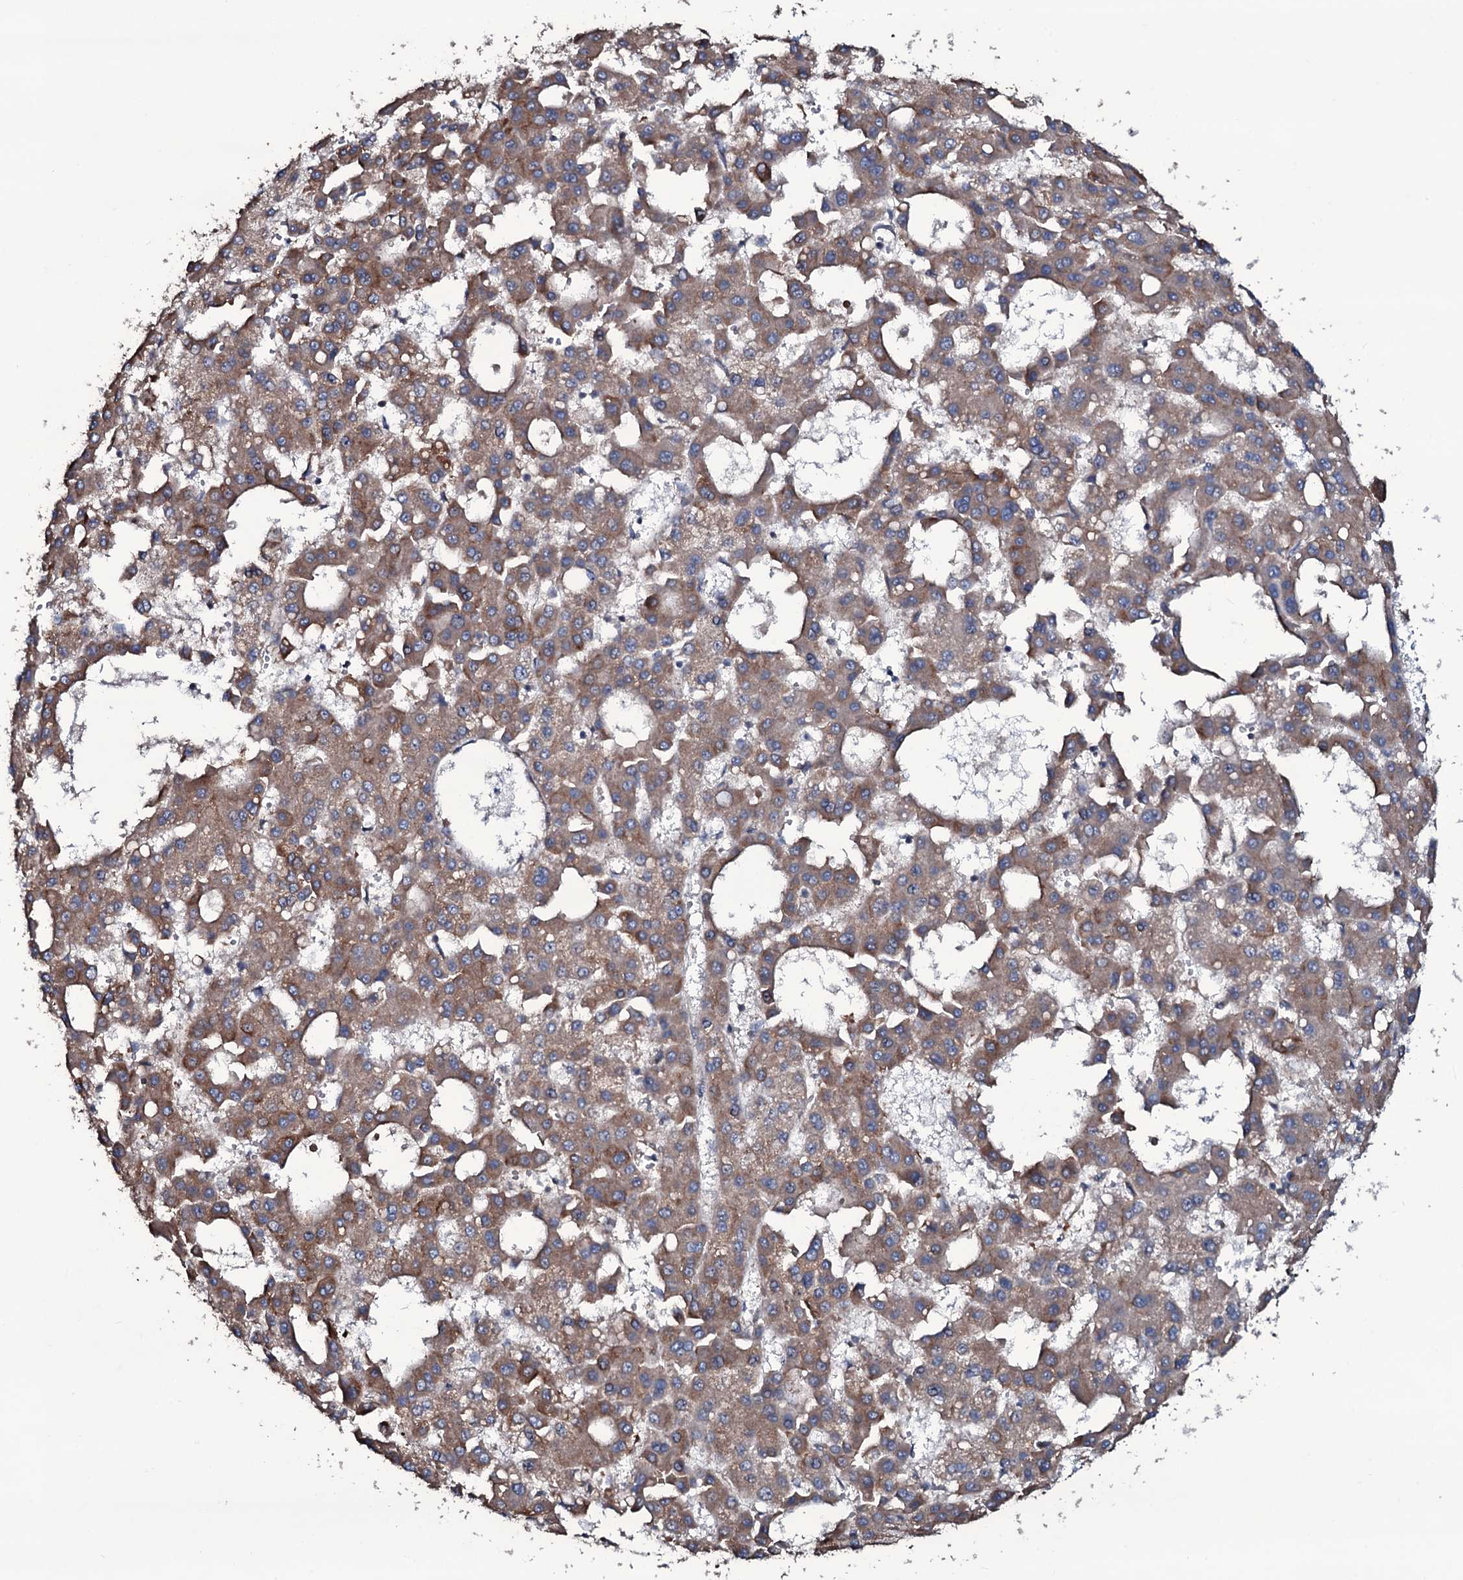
{"staining": {"intensity": "moderate", "quantity": ">75%", "location": "cytoplasmic/membranous"}, "tissue": "liver cancer", "cell_type": "Tumor cells", "image_type": "cancer", "snomed": [{"axis": "morphology", "description": "Carcinoma, Hepatocellular, NOS"}, {"axis": "topography", "description": "Liver"}], "caption": "About >75% of tumor cells in liver cancer (hepatocellular carcinoma) demonstrate moderate cytoplasmic/membranous protein expression as visualized by brown immunohistochemical staining.", "gene": "WIPF3", "patient": {"sex": "male", "age": 47}}